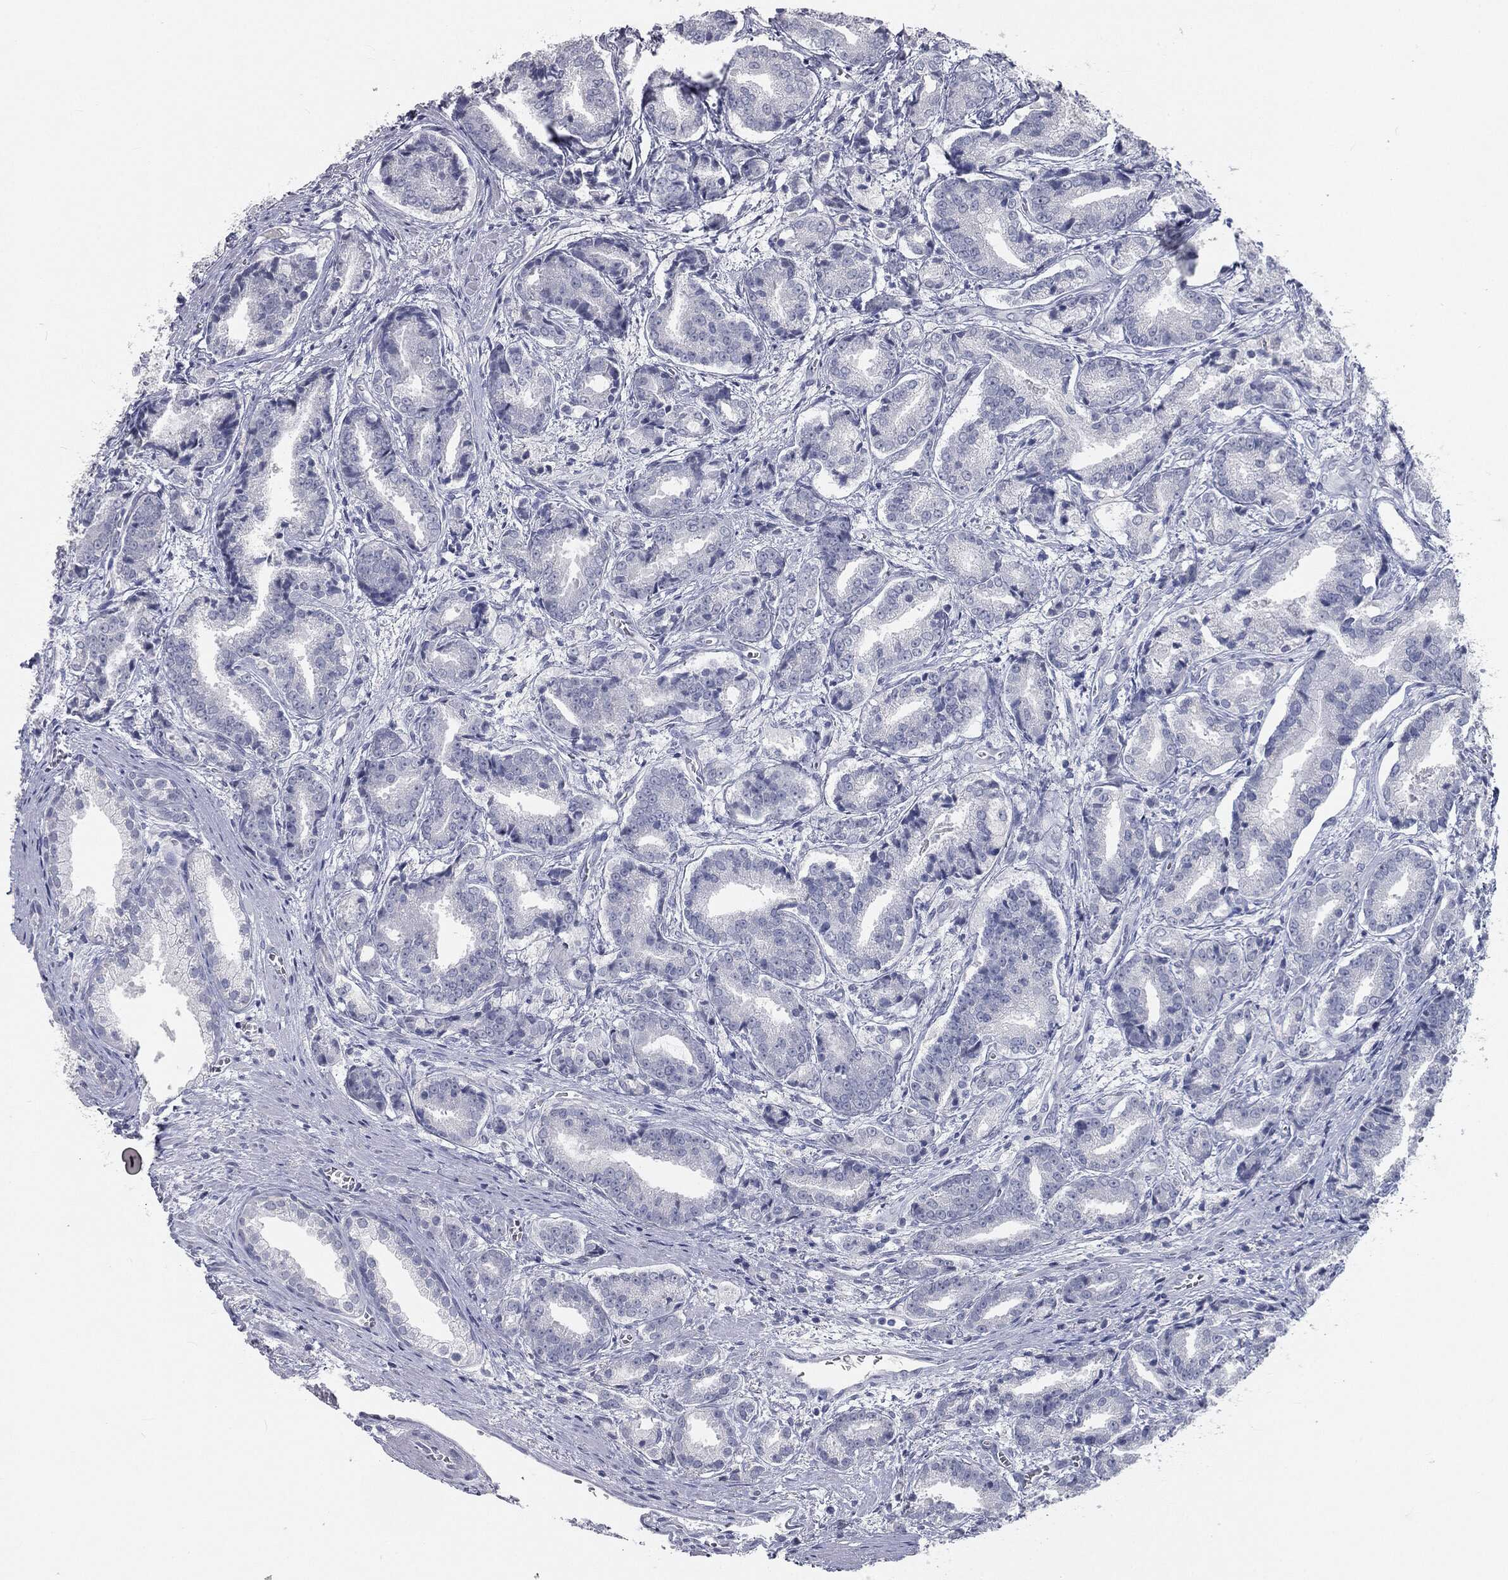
{"staining": {"intensity": "negative", "quantity": "none", "location": "none"}, "tissue": "prostate cancer", "cell_type": "Tumor cells", "image_type": "cancer", "snomed": [{"axis": "morphology", "description": "Adenocarcinoma, High grade"}, {"axis": "topography", "description": "Prostate and seminal vesicle, NOS"}], "caption": "IHC of prostate high-grade adenocarcinoma reveals no staining in tumor cells. (DAB (3,3'-diaminobenzidine) IHC visualized using brightfield microscopy, high magnification).", "gene": "PRAME", "patient": {"sex": "male", "age": 61}}